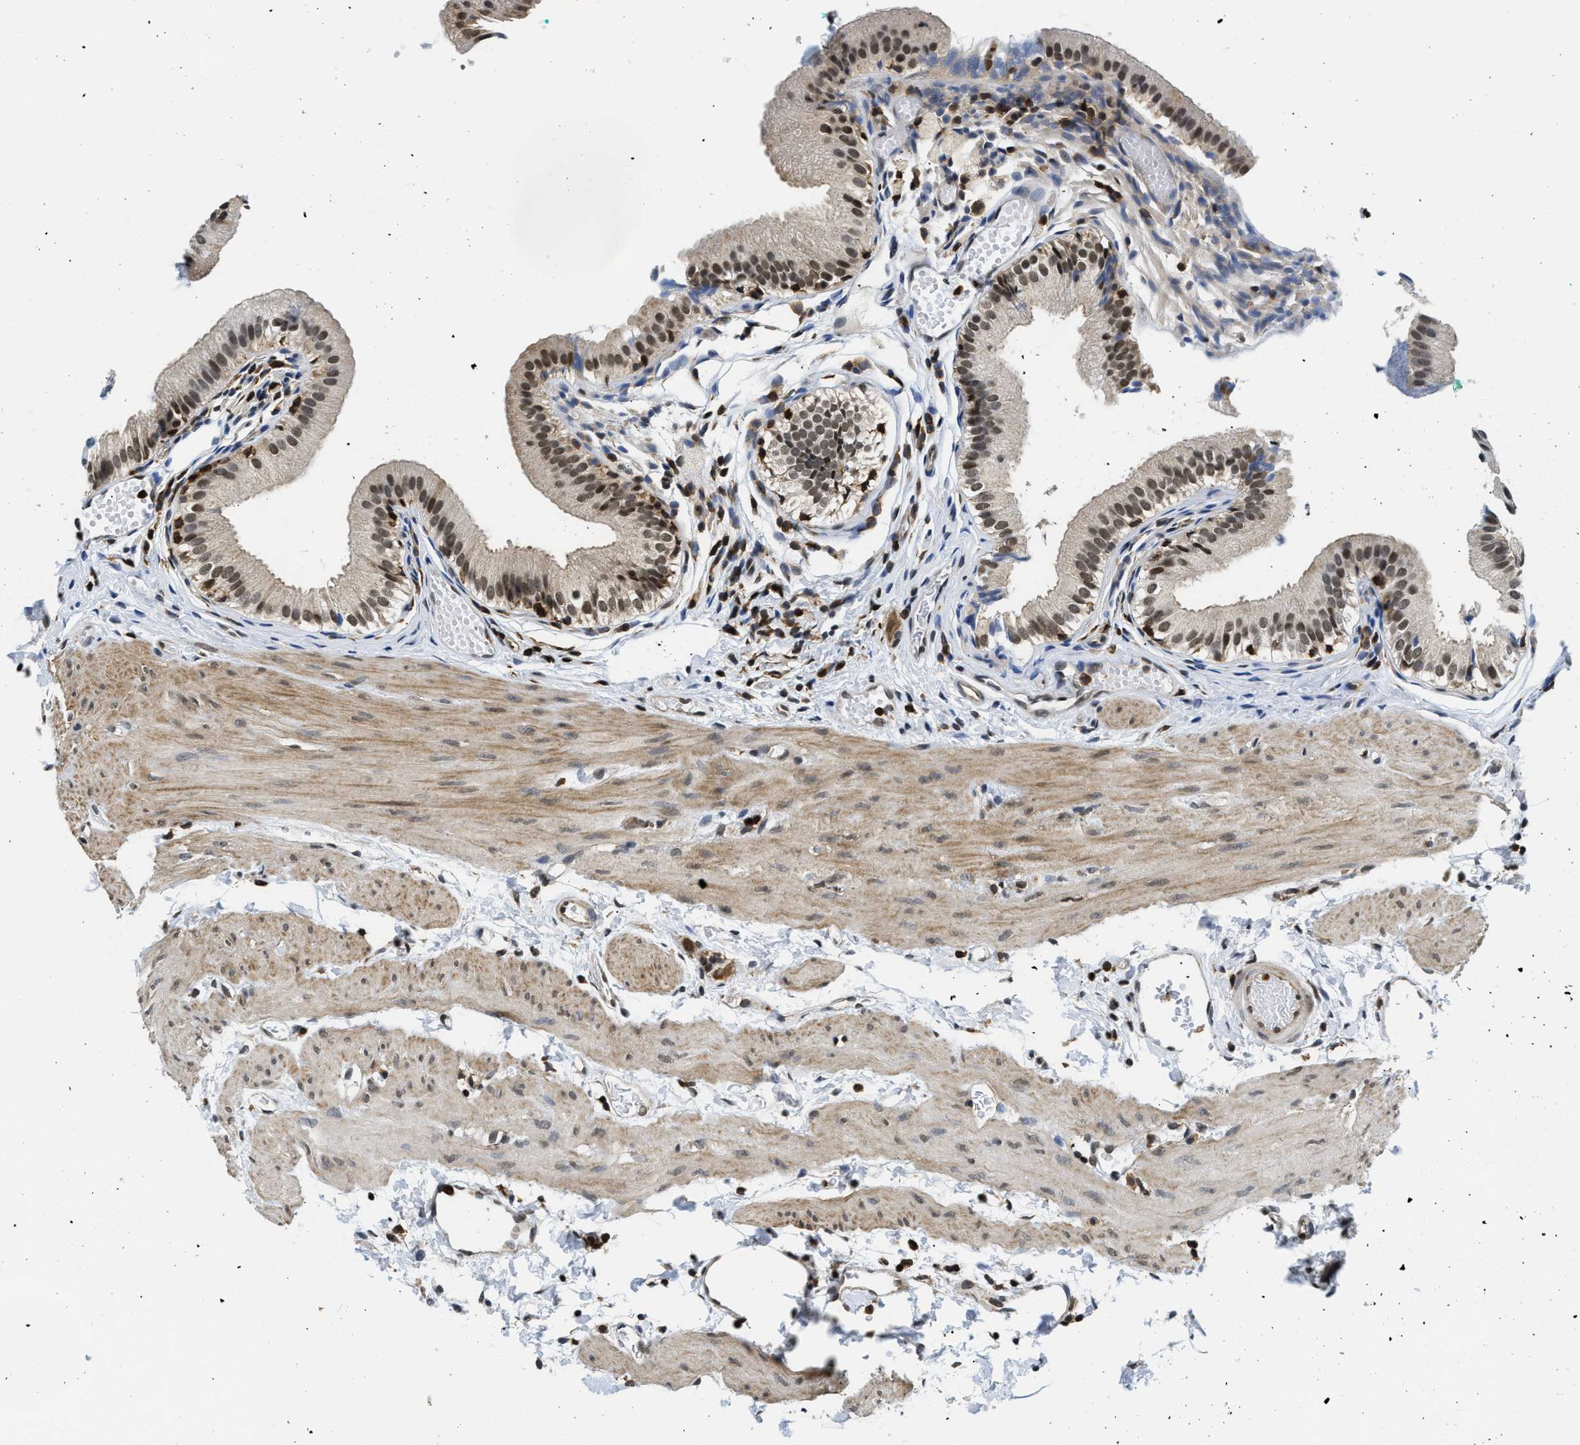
{"staining": {"intensity": "moderate", "quantity": ">75%", "location": "nuclear"}, "tissue": "gallbladder", "cell_type": "Glandular cells", "image_type": "normal", "snomed": [{"axis": "morphology", "description": "Normal tissue, NOS"}, {"axis": "topography", "description": "Gallbladder"}], "caption": "An IHC photomicrograph of normal tissue is shown. Protein staining in brown labels moderate nuclear positivity in gallbladder within glandular cells.", "gene": "STK10", "patient": {"sex": "female", "age": 26}}